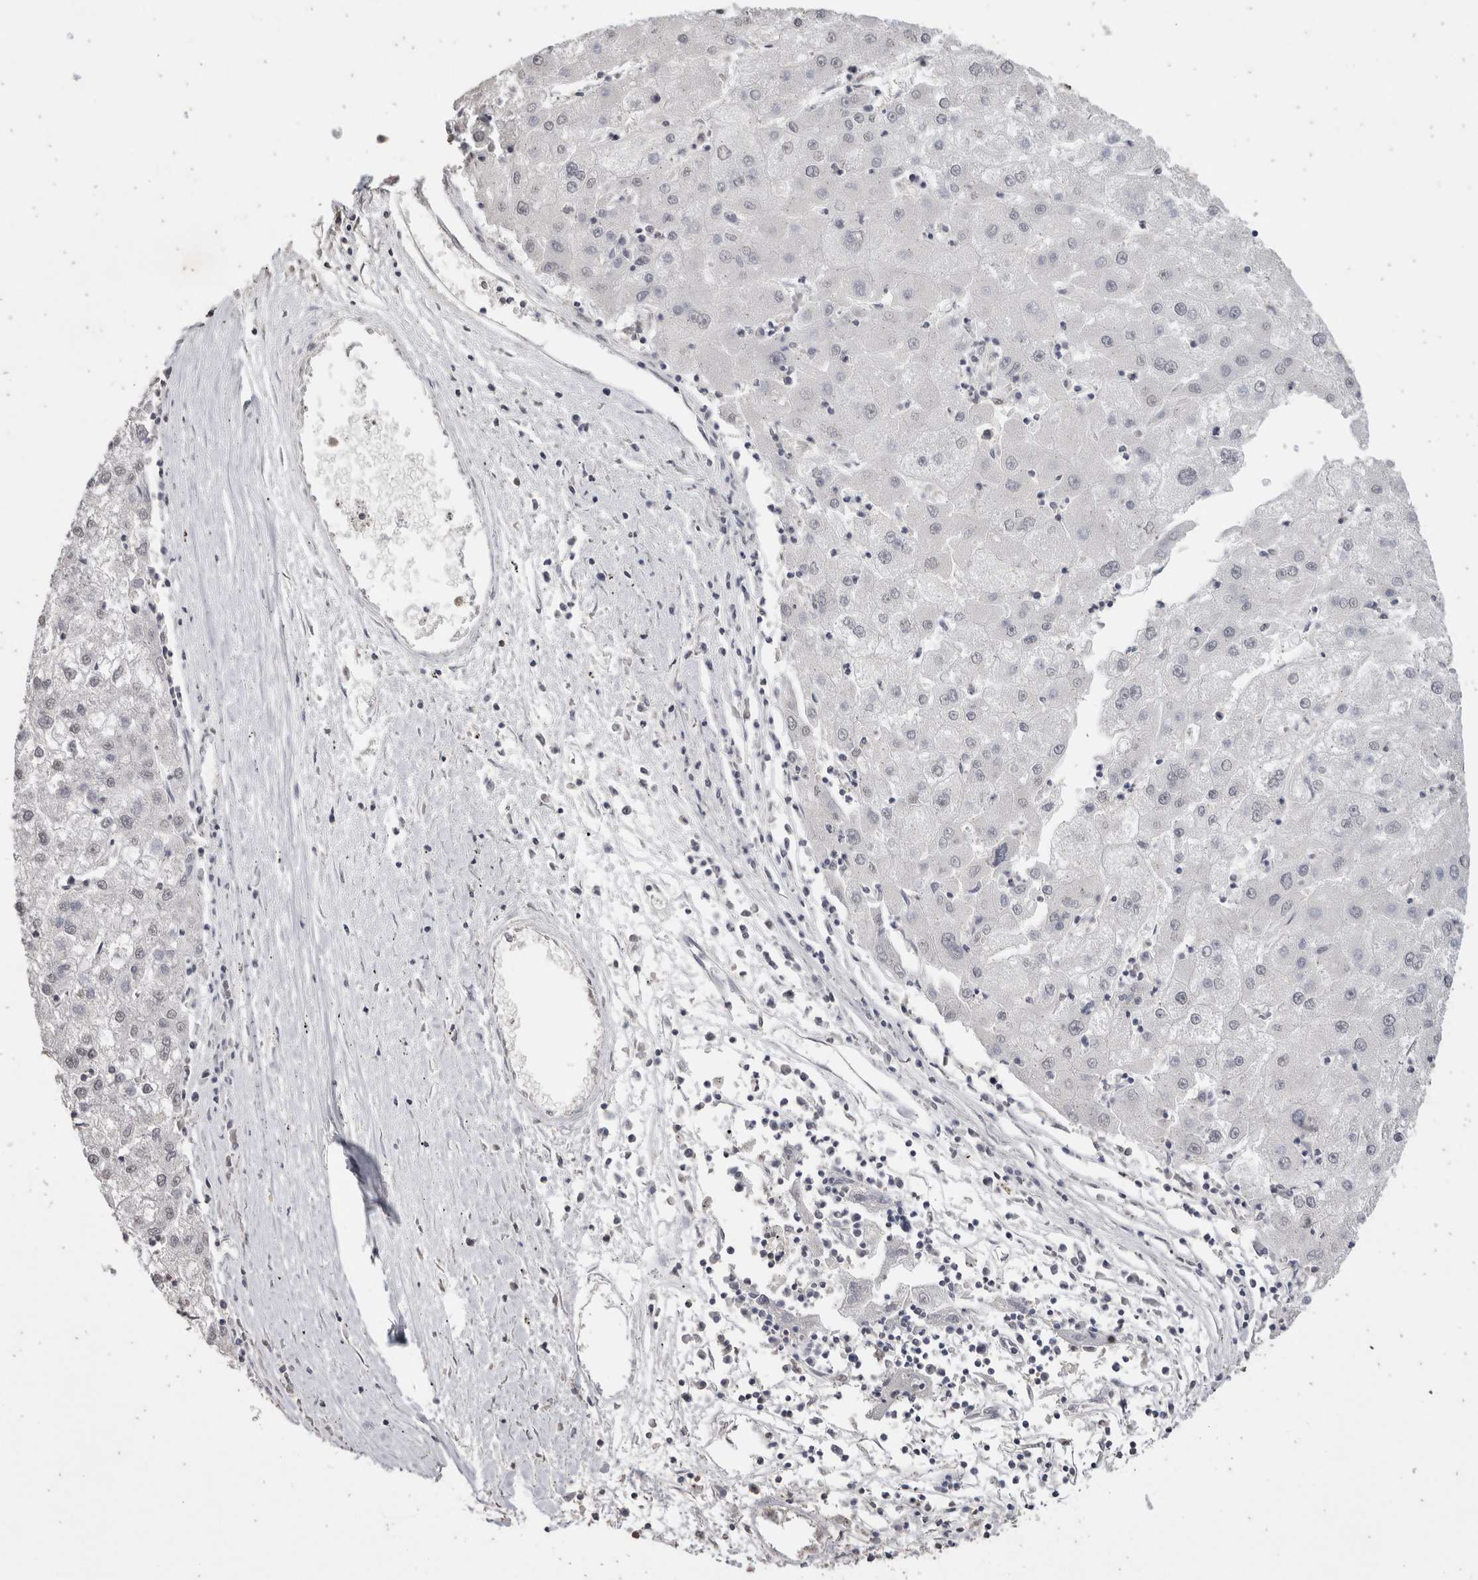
{"staining": {"intensity": "negative", "quantity": "none", "location": "none"}, "tissue": "liver cancer", "cell_type": "Tumor cells", "image_type": "cancer", "snomed": [{"axis": "morphology", "description": "Carcinoma, Hepatocellular, NOS"}, {"axis": "topography", "description": "Liver"}], "caption": "Immunohistochemistry (IHC) of human liver cancer displays no expression in tumor cells.", "gene": "LGALS2", "patient": {"sex": "male", "age": 72}}